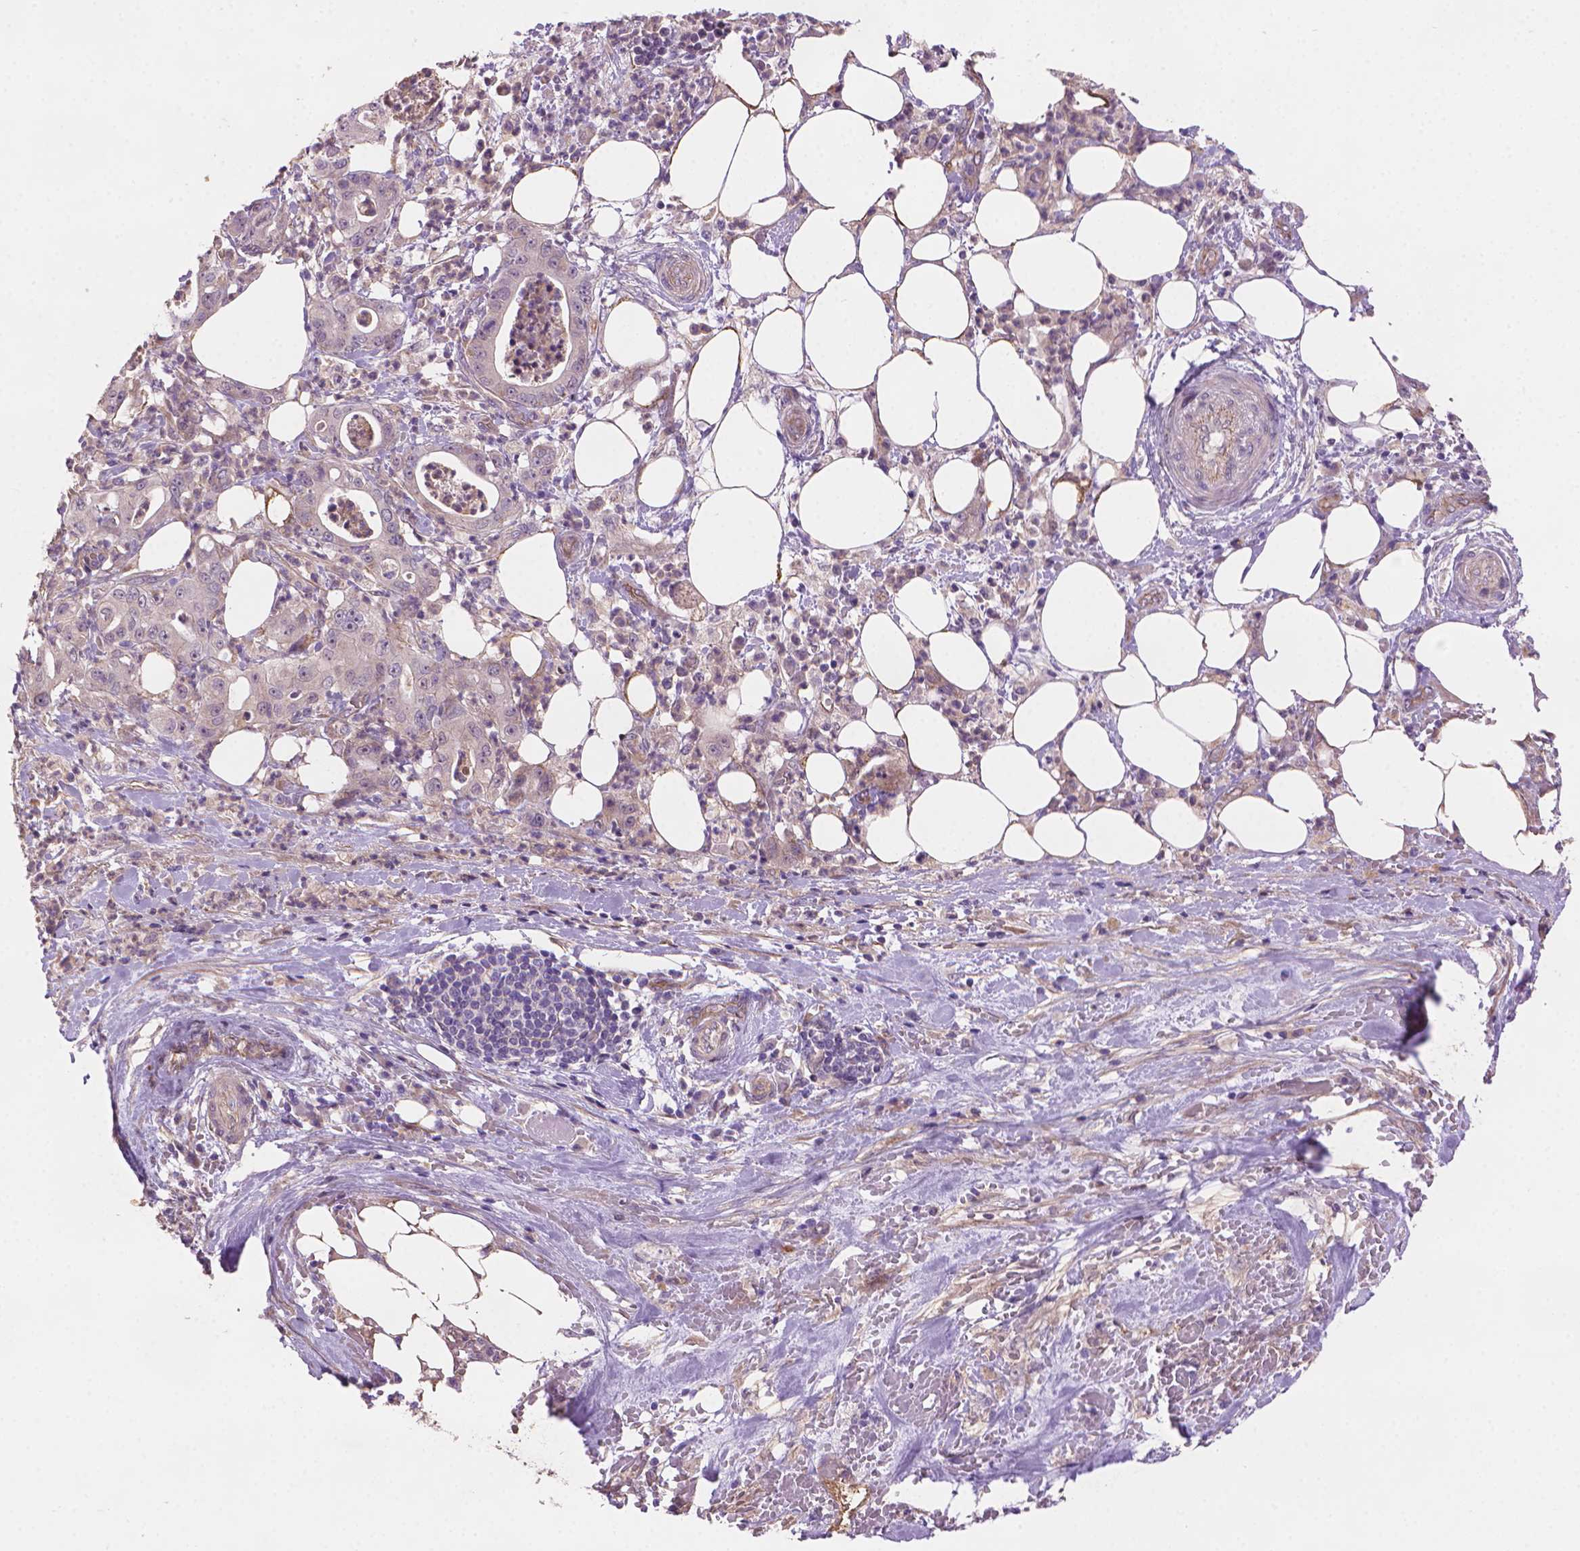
{"staining": {"intensity": "negative", "quantity": "none", "location": "none"}, "tissue": "pancreatic cancer", "cell_type": "Tumor cells", "image_type": "cancer", "snomed": [{"axis": "morphology", "description": "Adenocarcinoma, NOS"}, {"axis": "topography", "description": "Pancreas"}], "caption": "DAB immunohistochemical staining of adenocarcinoma (pancreatic) reveals no significant expression in tumor cells. Nuclei are stained in blue.", "gene": "AMMECR1", "patient": {"sex": "male", "age": 71}}